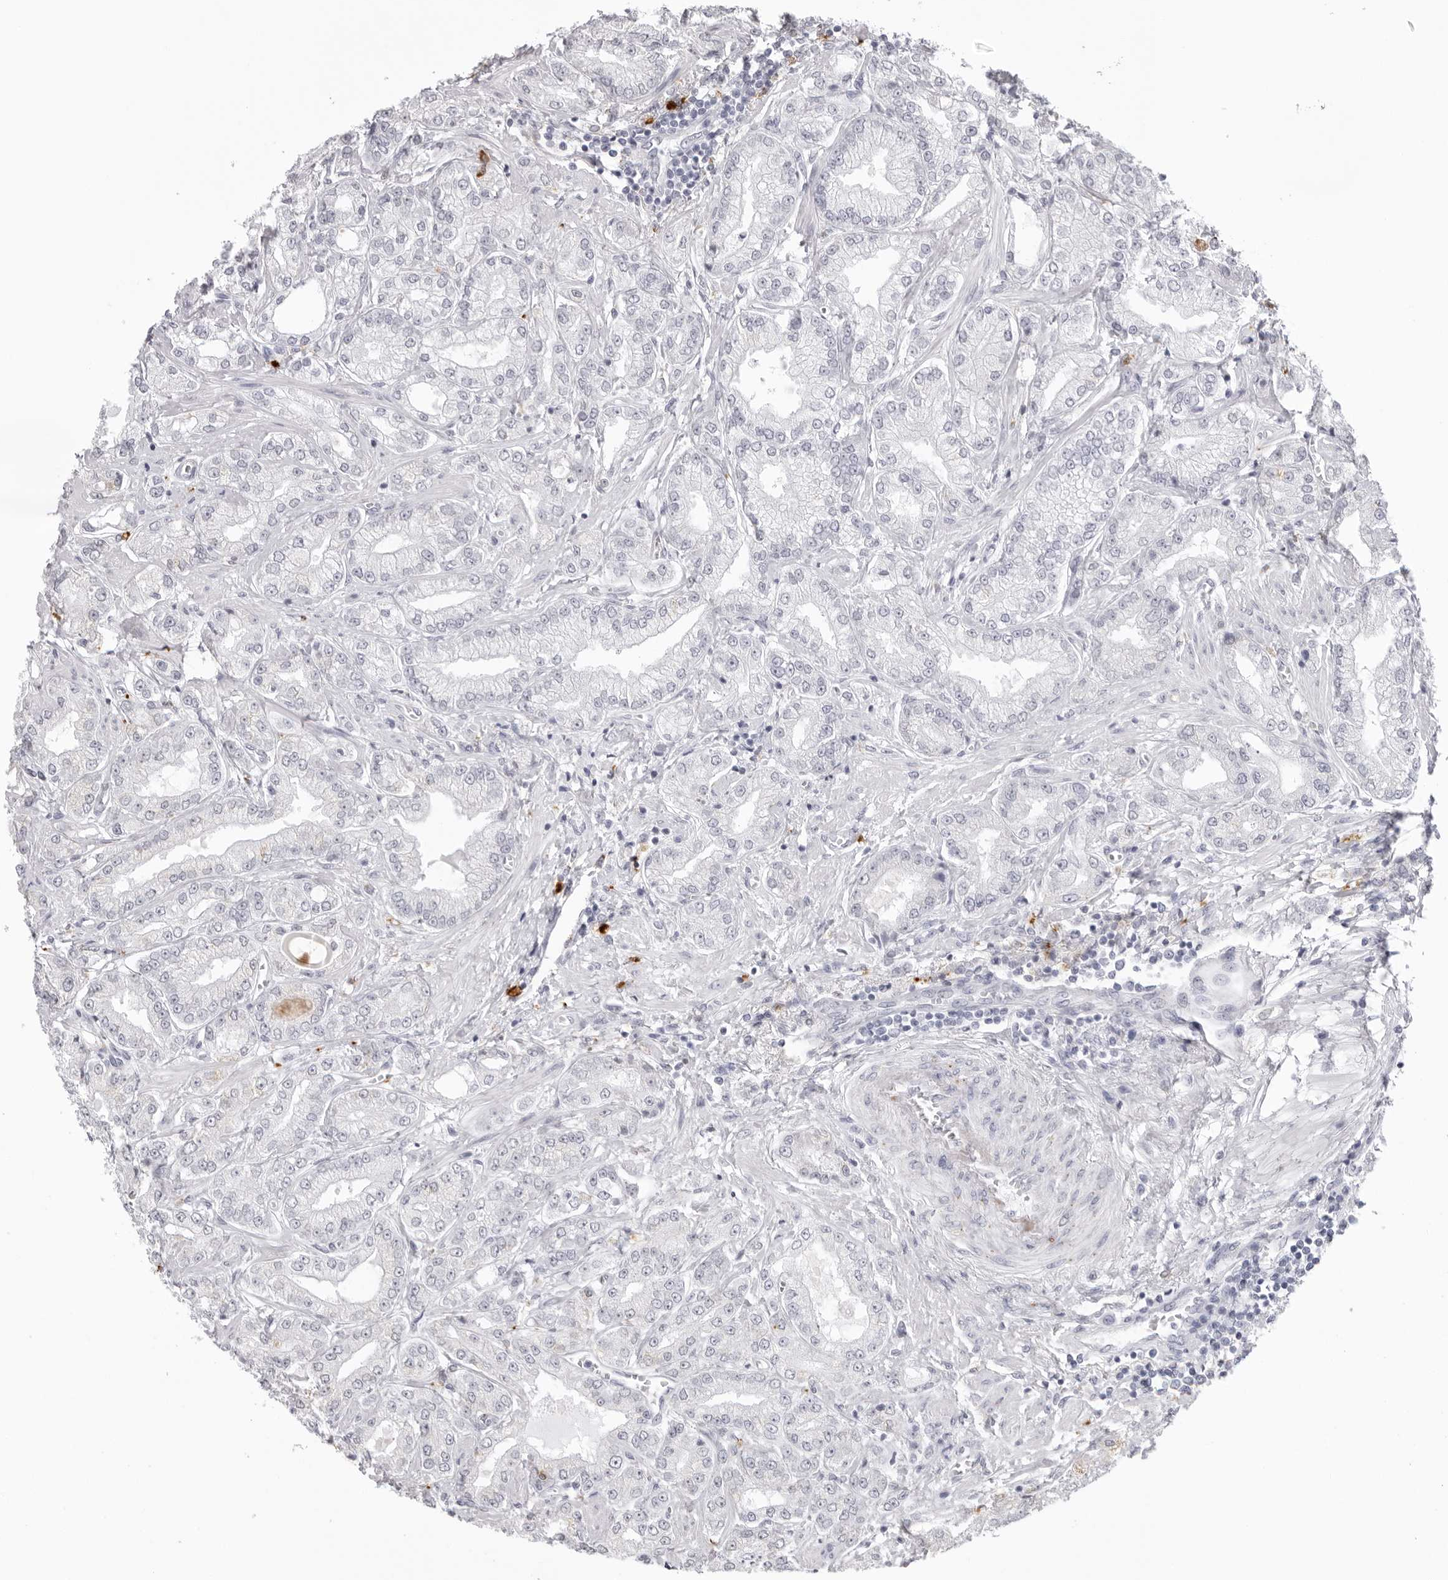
{"staining": {"intensity": "negative", "quantity": "none", "location": "none"}, "tissue": "prostate cancer", "cell_type": "Tumor cells", "image_type": "cancer", "snomed": [{"axis": "morphology", "description": "Adenocarcinoma, Low grade"}, {"axis": "topography", "description": "Prostate"}], "caption": "Immunohistochemical staining of human prostate adenocarcinoma (low-grade) reveals no significant staining in tumor cells.", "gene": "IL25", "patient": {"sex": "male", "age": 62}}